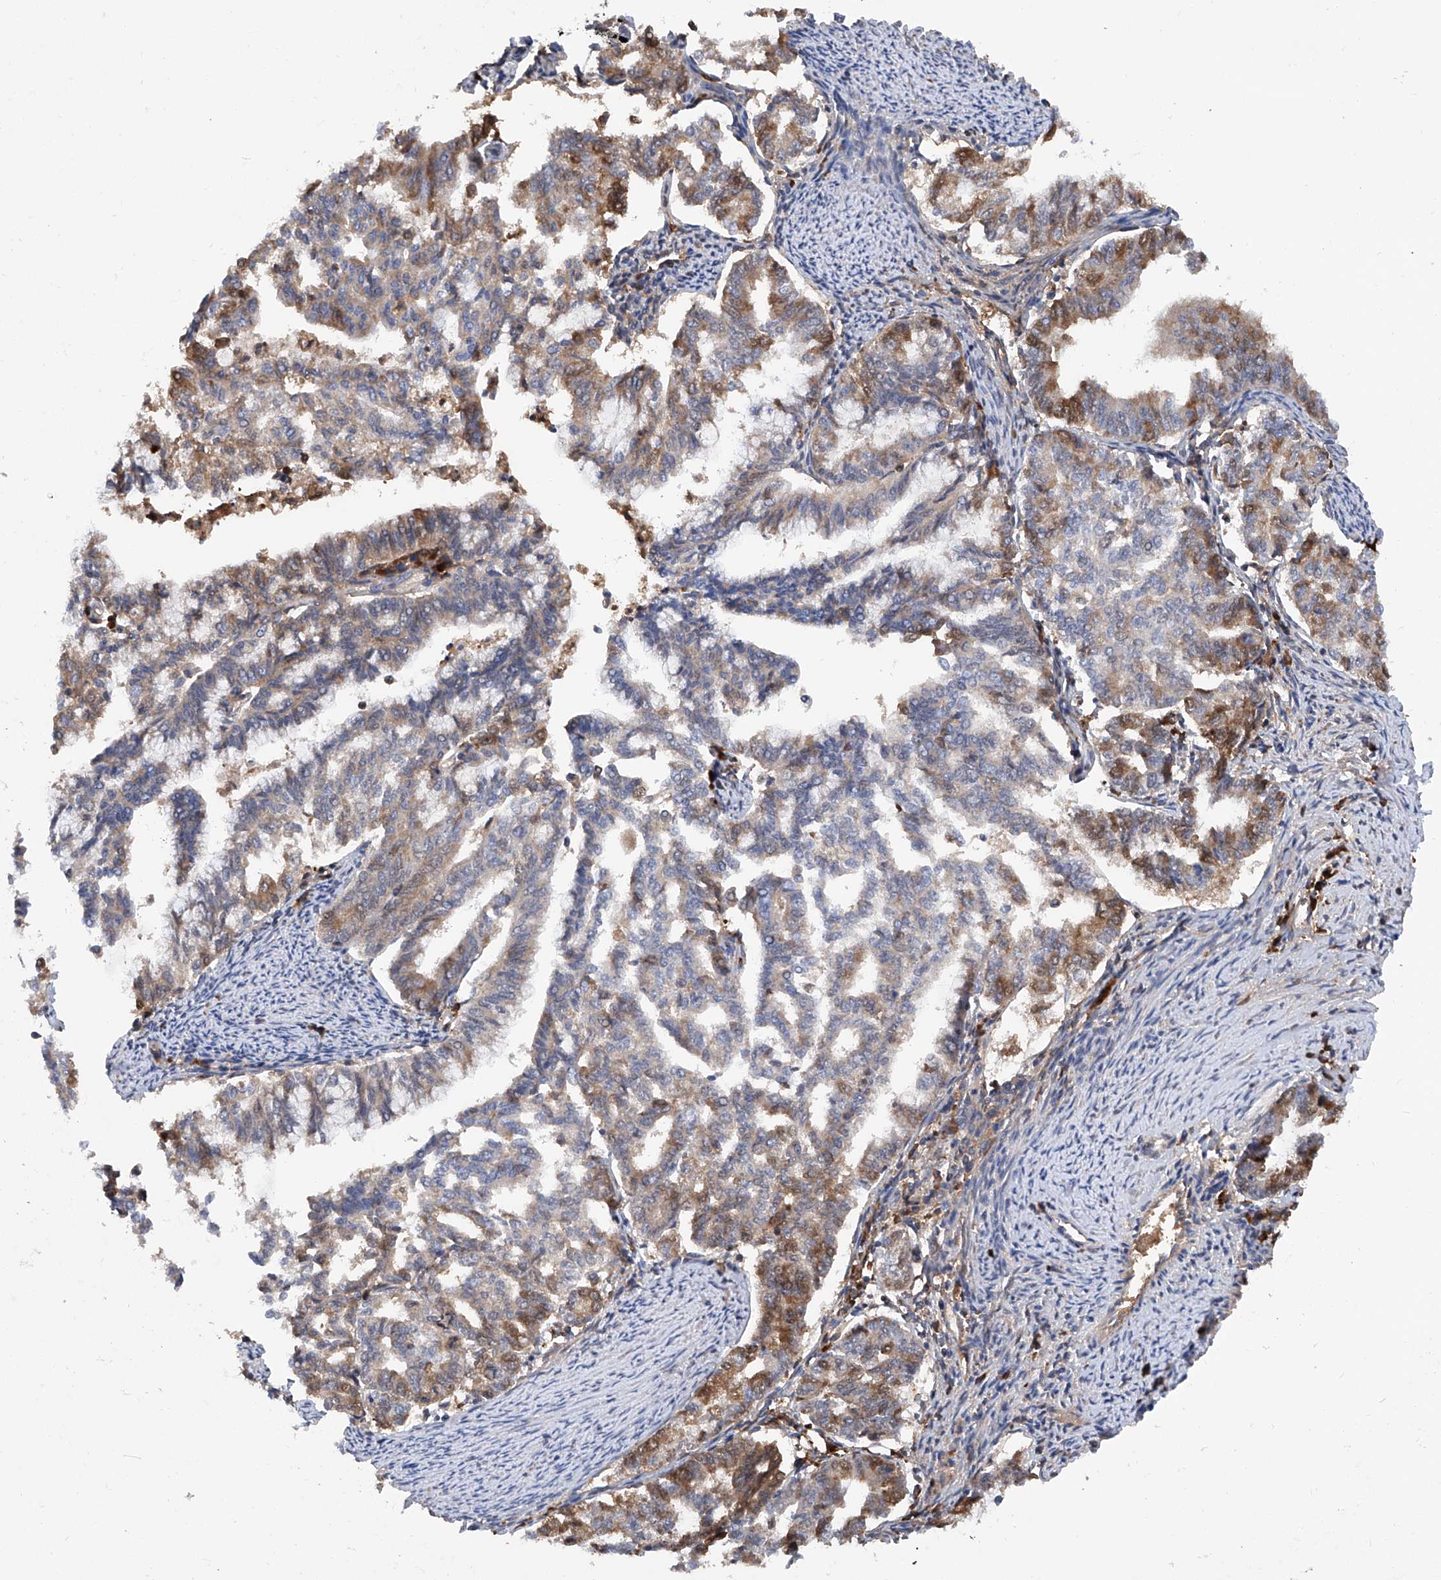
{"staining": {"intensity": "moderate", "quantity": "25%-75%", "location": "cytoplasmic/membranous"}, "tissue": "endometrial cancer", "cell_type": "Tumor cells", "image_type": "cancer", "snomed": [{"axis": "morphology", "description": "Adenocarcinoma, NOS"}, {"axis": "topography", "description": "Endometrium"}], "caption": "About 25%-75% of tumor cells in endometrial cancer demonstrate moderate cytoplasmic/membranous protein staining as visualized by brown immunohistochemical staining.", "gene": "ASCC3", "patient": {"sex": "female", "age": 79}}